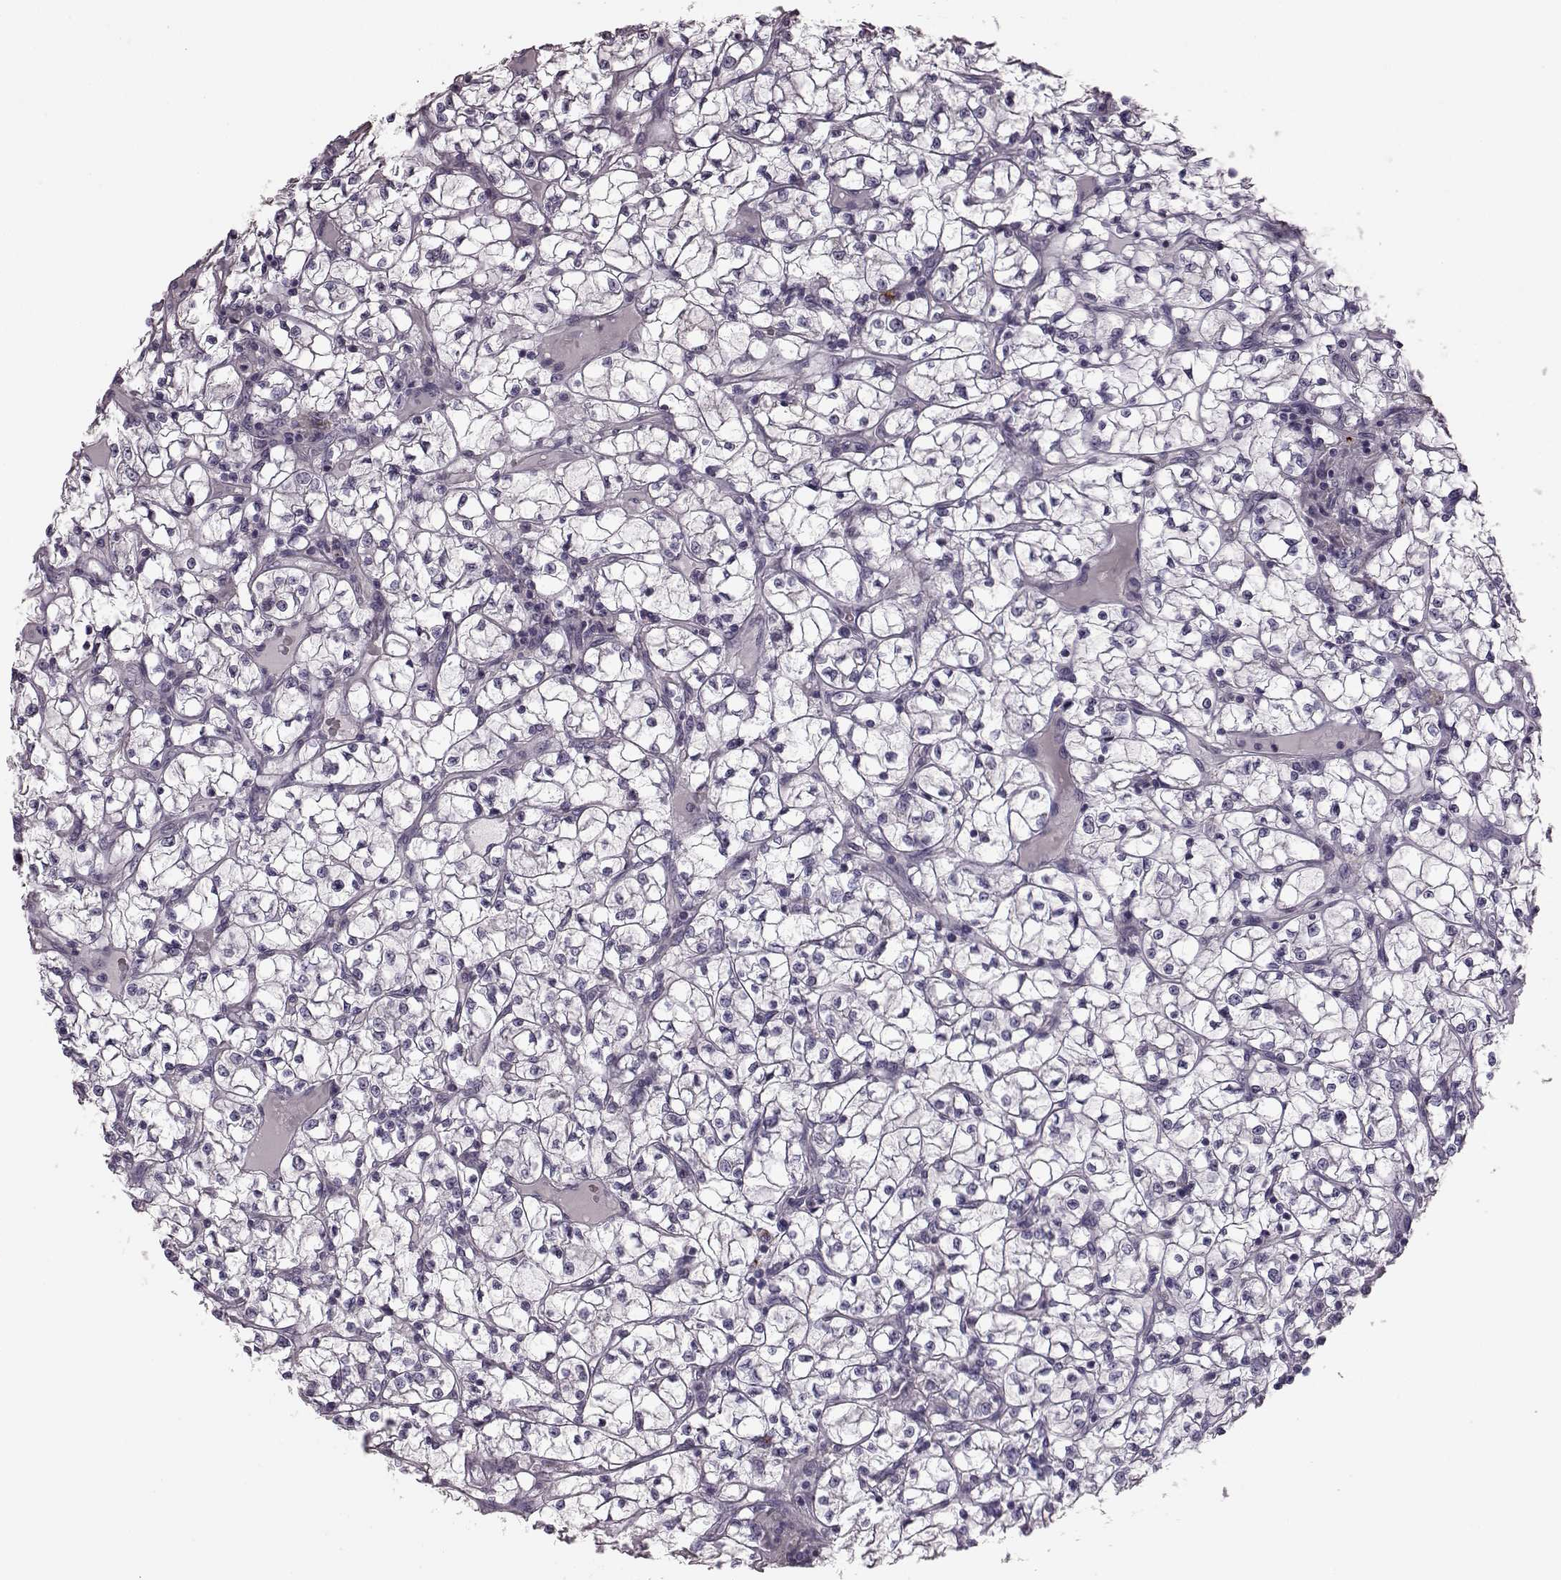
{"staining": {"intensity": "negative", "quantity": "none", "location": "none"}, "tissue": "renal cancer", "cell_type": "Tumor cells", "image_type": "cancer", "snomed": [{"axis": "morphology", "description": "Adenocarcinoma, NOS"}, {"axis": "topography", "description": "Kidney"}], "caption": "Tumor cells show no significant protein positivity in renal cancer (adenocarcinoma). Nuclei are stained in blue.", "gene": "SNTG1", "patient": {"sex": "female", "age": 64}}